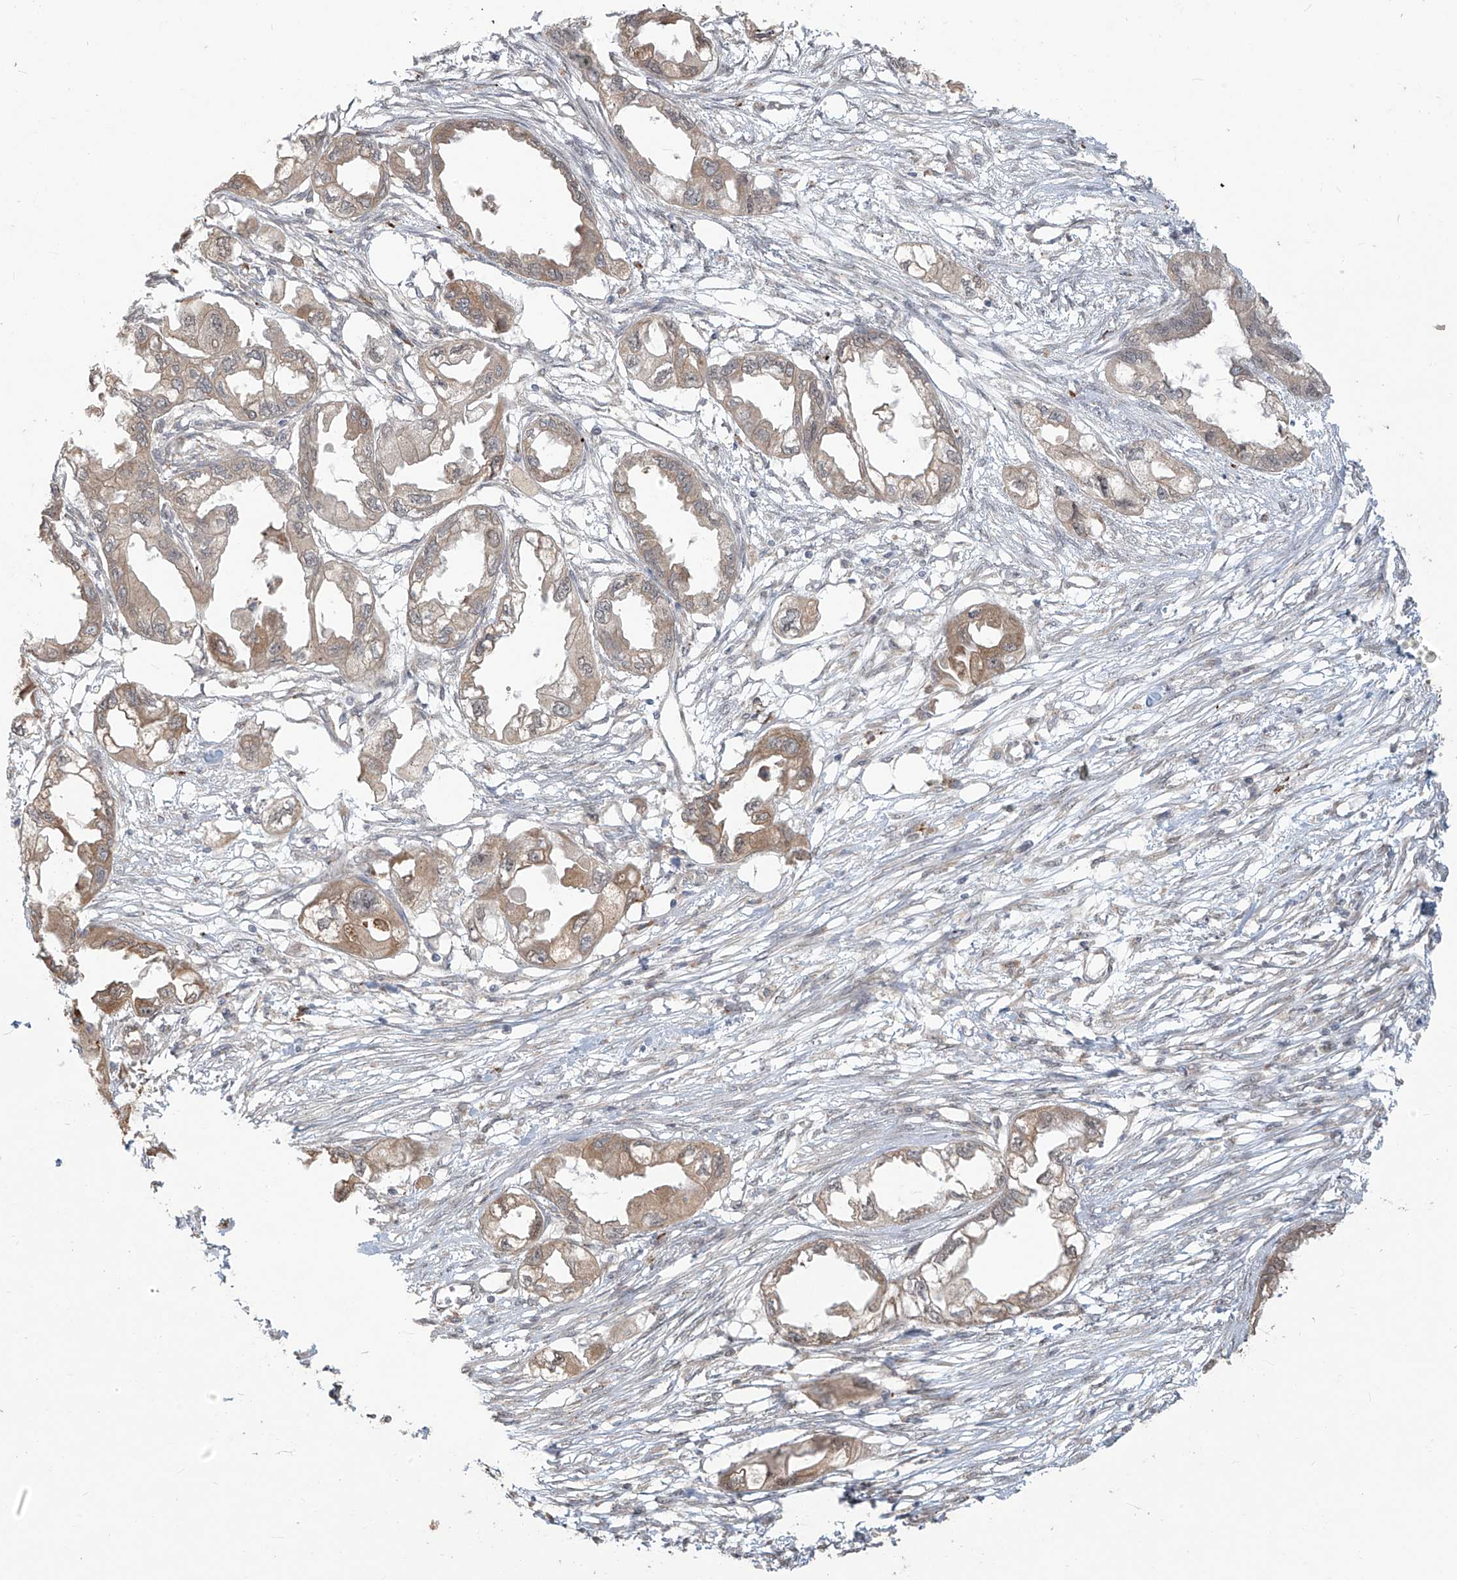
{"staining": {"intensity": "weak", "quantity": ">75%", "location": "cytoplasmic/membranous"}, "tissue": "endometrial cancer", "cell_type": "Tumor cells", "image_type": "cancer", "snomed": [{"axis": "morphology", "description": "Adenocarcinoma, NOS"}, {"axis": "morphology", "description": "Adenocarcinoma, metastatic, NOS"}, {"axis": "topography", "description": "Adipose tissue"}, {"axis": "topography", "description": "Endometrium"}], "caption": "Weak cytoplasmic/membranous positivity is appreciated in approximately >75% of tumor cells in endometrial cancer (metastatic adenocarcinoma).", "gene": "PLEKHM3", "patient": {"sex": "female", "age": 67}}